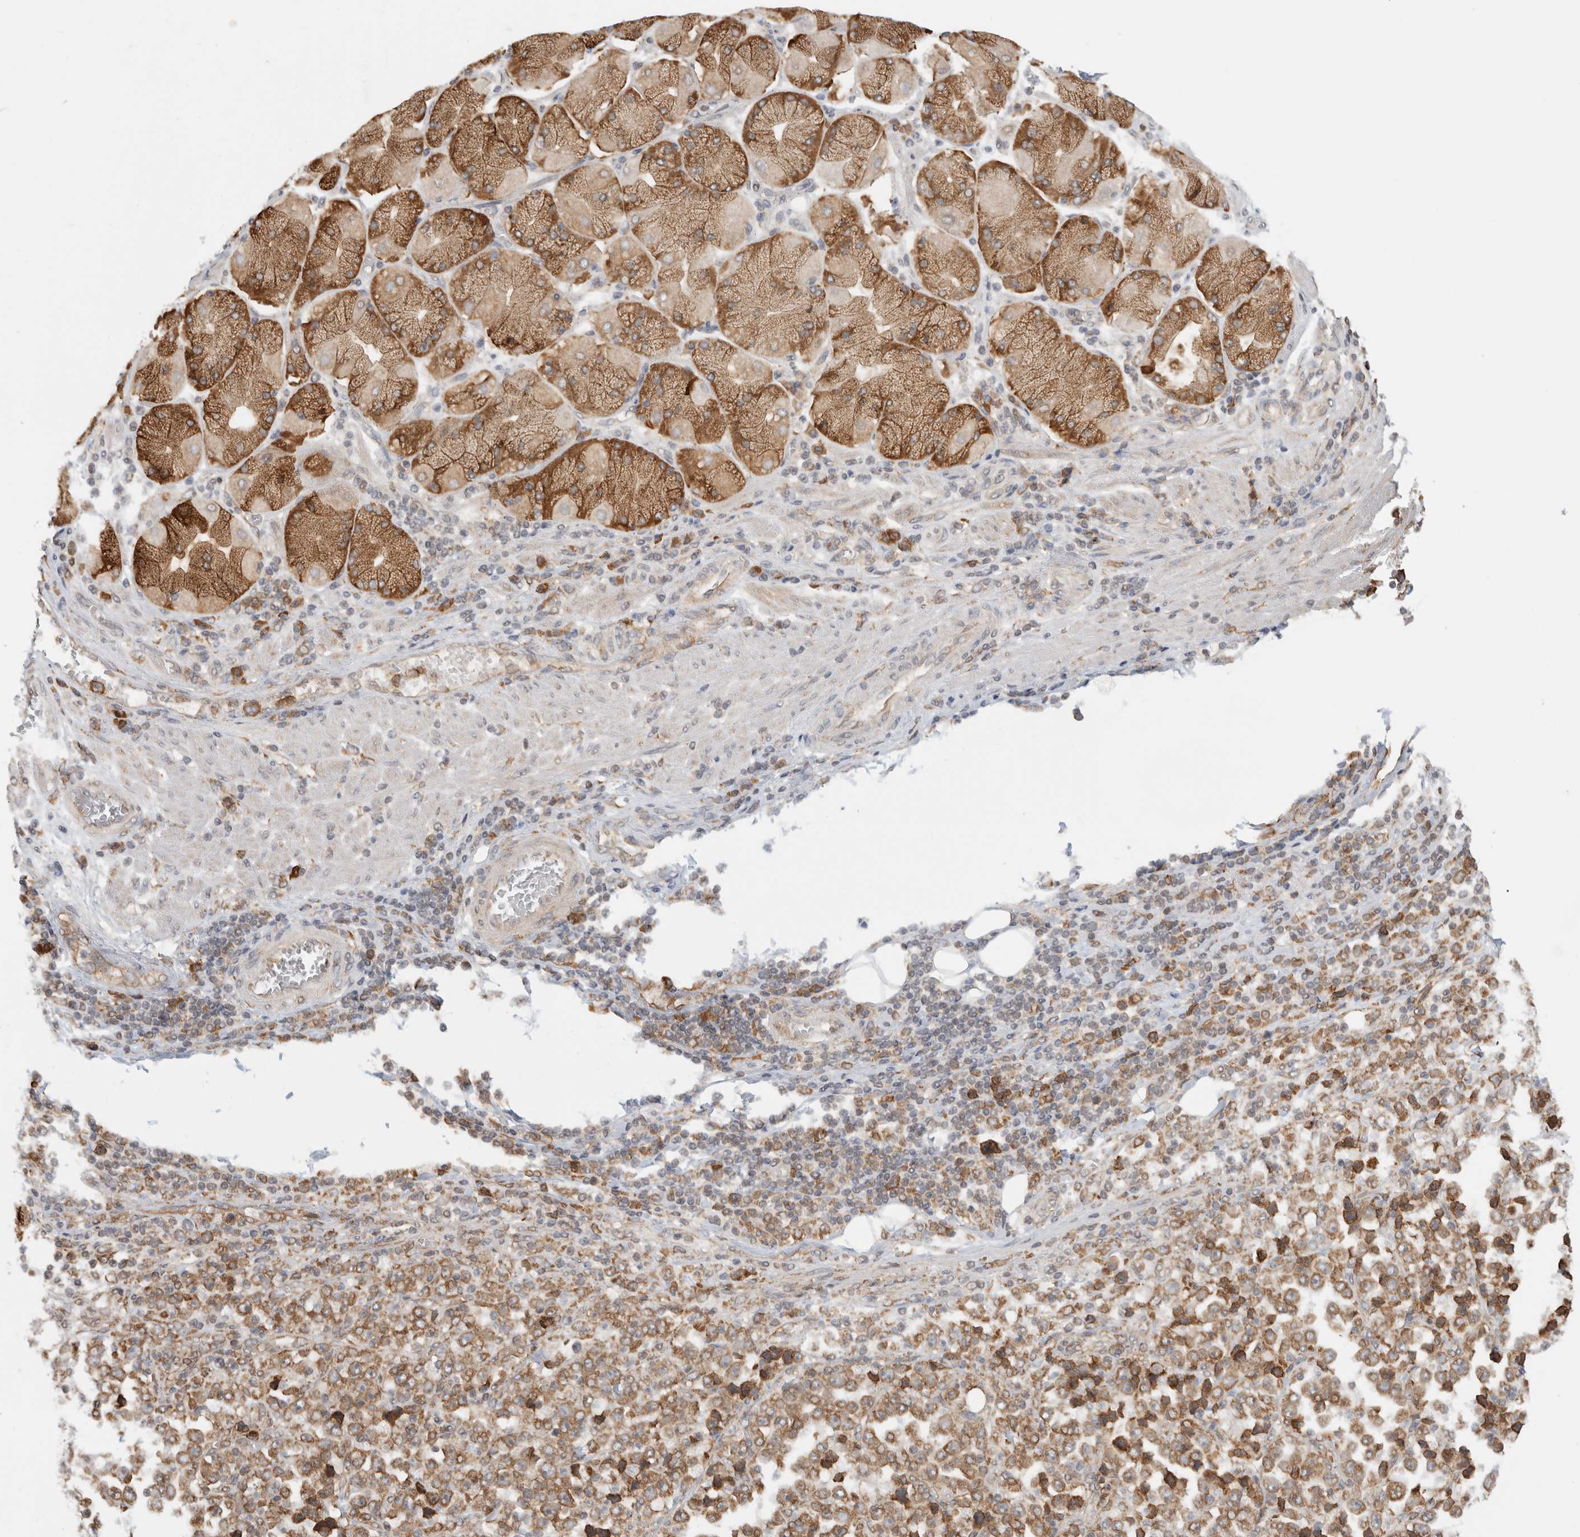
{"staining": {"intensity": "moderate", "quantity": ">75%", "location": "cytoplasmic/membranous"}, "tissue": "stomach cancer", "cell_type": "Tumor cells", "image_type": "cancer", "snomed": [{"axis": "morphology", "description": "Normal tissue, NOS"}, {"axis": "morphology", "description": "Adenocarcinoma, NOS"}, {"axis": "topography", "description": "Stomach, upper"}, {"axis": "topography", "description": "Stomach"}], "caption": "Tumor cells reveal medium levels of moderate cytoplasmic/membranous expression in approximately >75% of cells in human stomach cancer (adenocarcinoma). (IHC, brightfield microscopy, high magnification).", "gene": "MS4A7", "patient": {"sex": "male", "age": 59}}